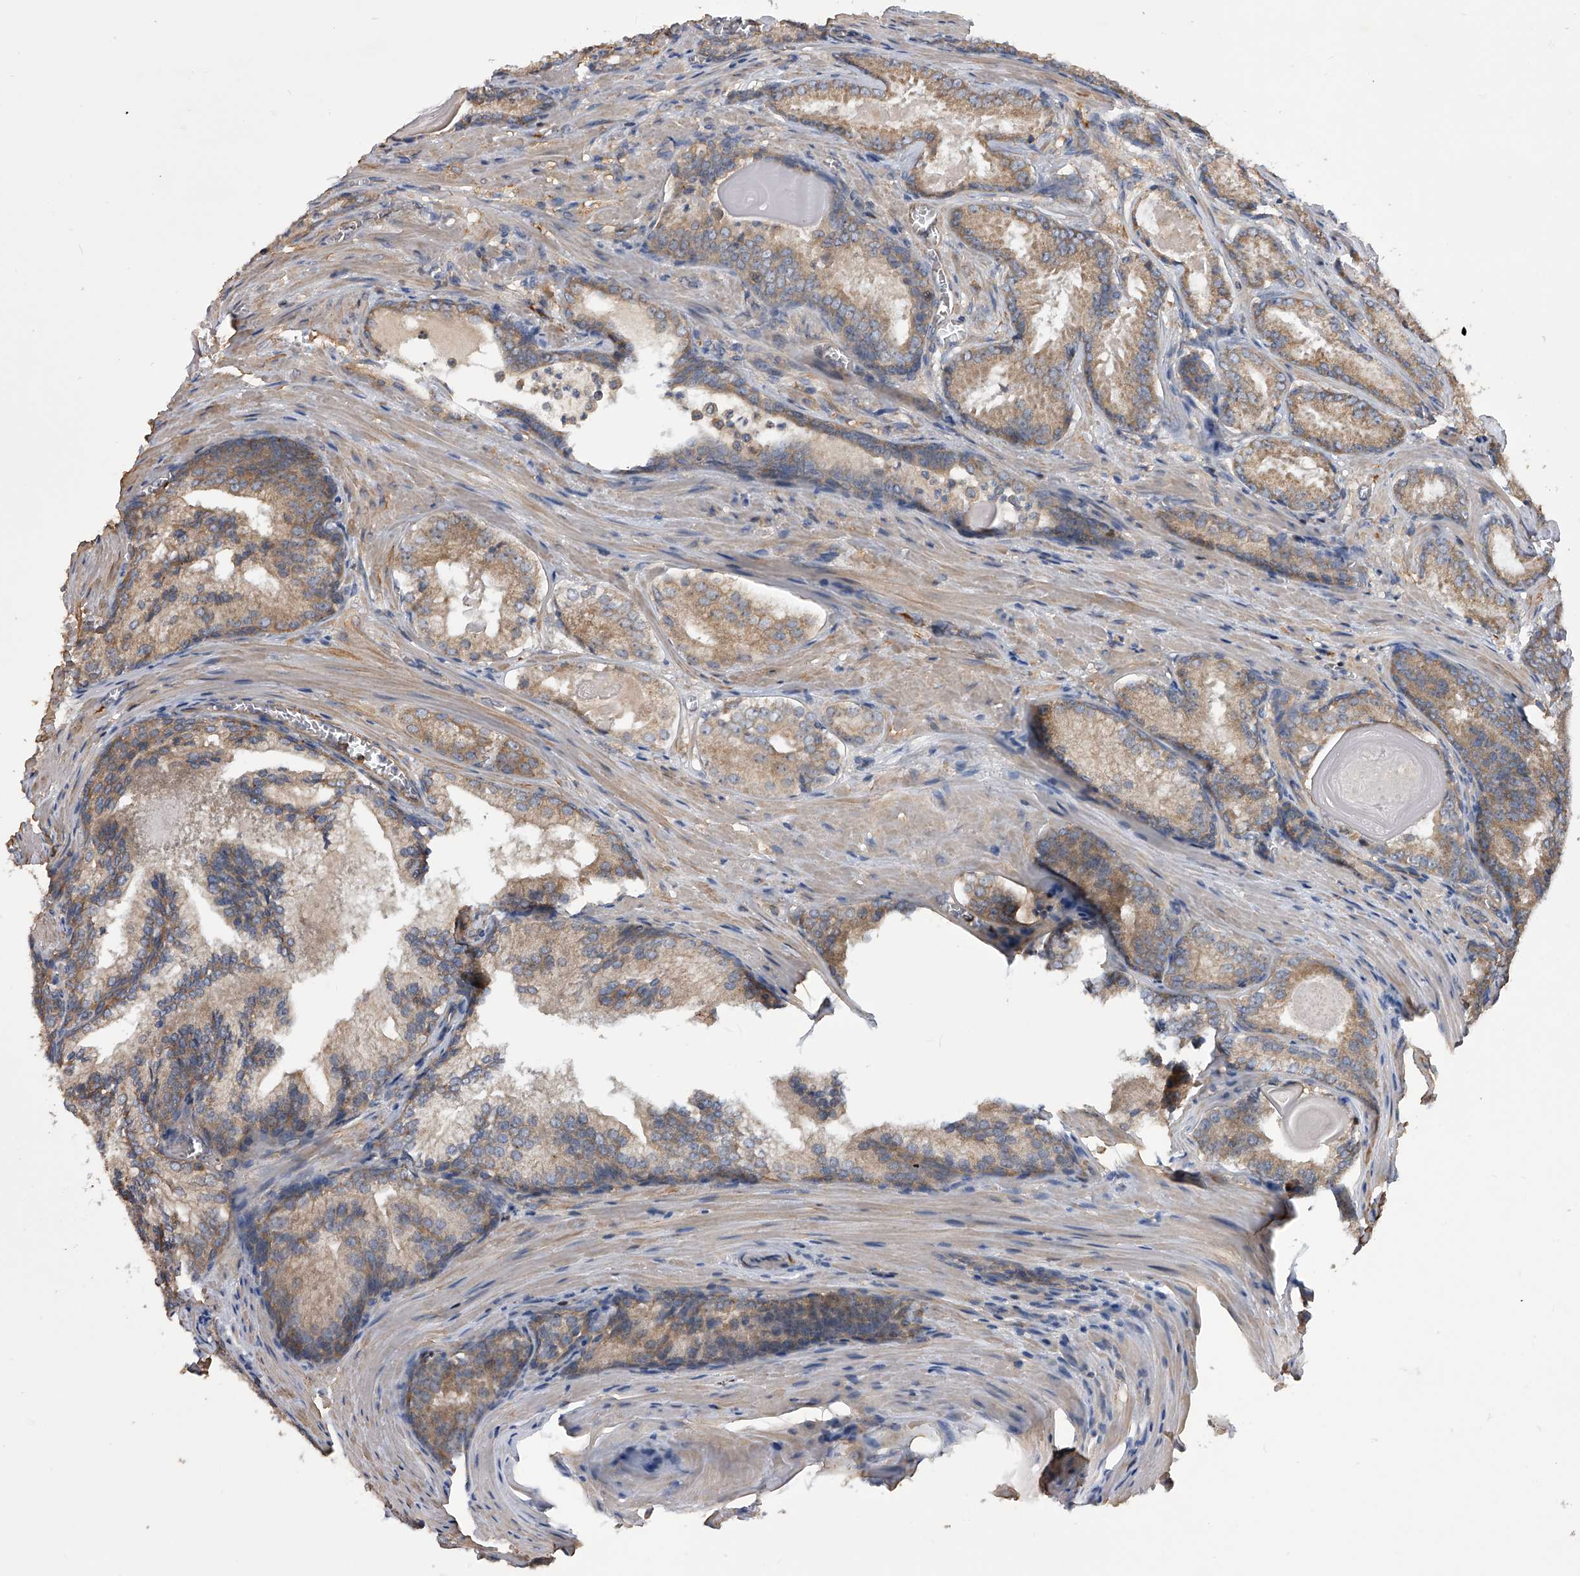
{"staining": {"intensity": "moderate", "quantity": ">75%", "location": "cytoplasmic/membranous"}, "tissue": "prostate cancer", "cell_type": "Tumor cells", "image_type": "cancer", "snomed": [{"axis": "morphology", "description": "Adenocarcinoma, Low grade"}, {"axis": "topography", "description": "Prostate"}], "caption": "Brown immunohistochemical staining in prostate cancer exhibits moderate cytoplasmic/membranous staining in about >75% of tumor cells. The protein of interest is shown in brown color, while the nuclei are stained blue.", "gene": "CUL7", "patient": {"sex": "male", "age": 54}}